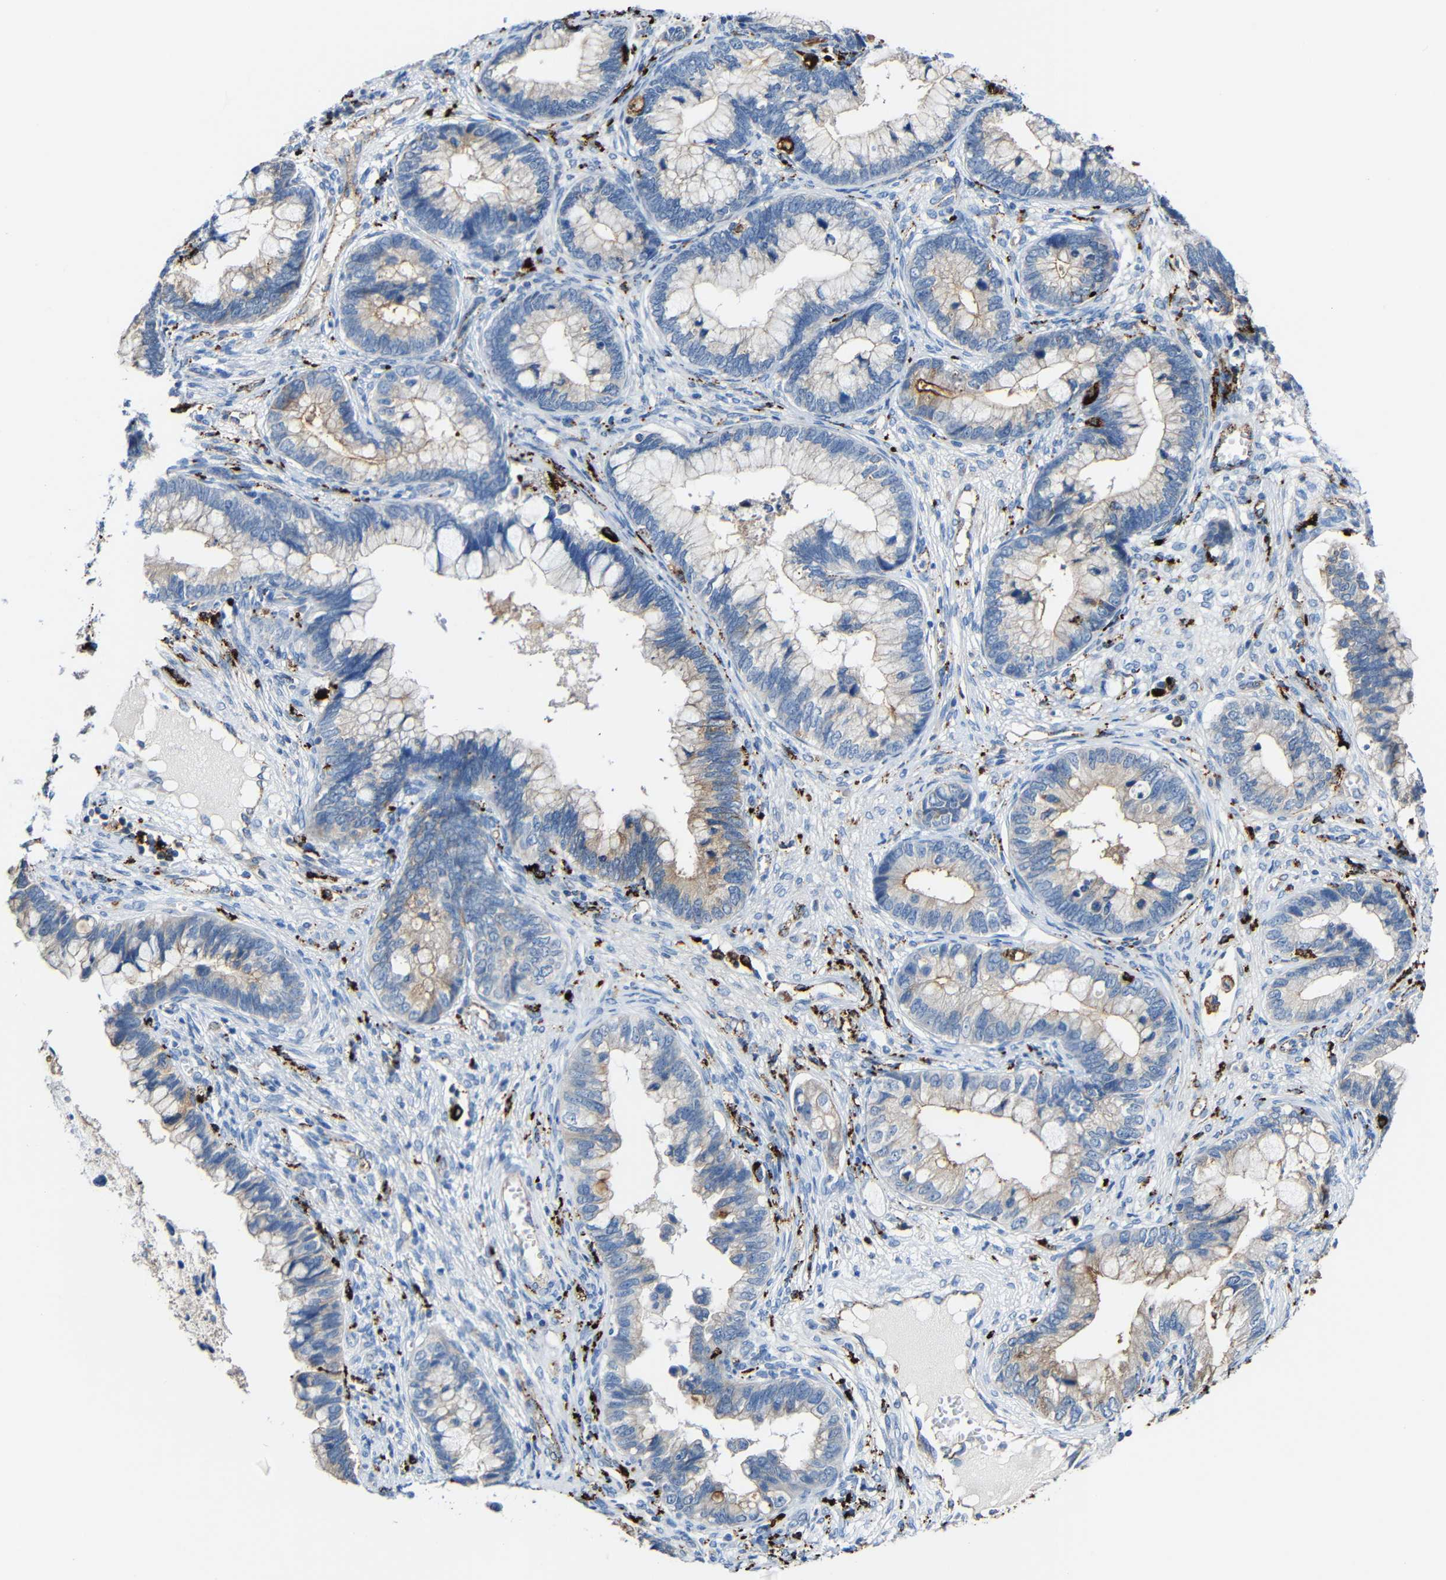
{"staining": {"intensity": "weak", "quantity": "25%-75%", "location": "cytoplasmic/membranous"}, "tissue": "cervical cancer", "cell_type": "Tumor cells", "image_type": "cancer", "snomed": [{"axis": "morphology", "description": "Adenocarcinoma, NOS"}, {"axis": "topography", "description": "Cervix"}], "caption": "The immunohistochemical stain shows weak cytoplasmic/membranous positivity in tumor cells of cervical cancer (adenocarcinoma) tissue.", "gene": "HLA-DMA", "patient": {"sex": "female", "age": 44}}